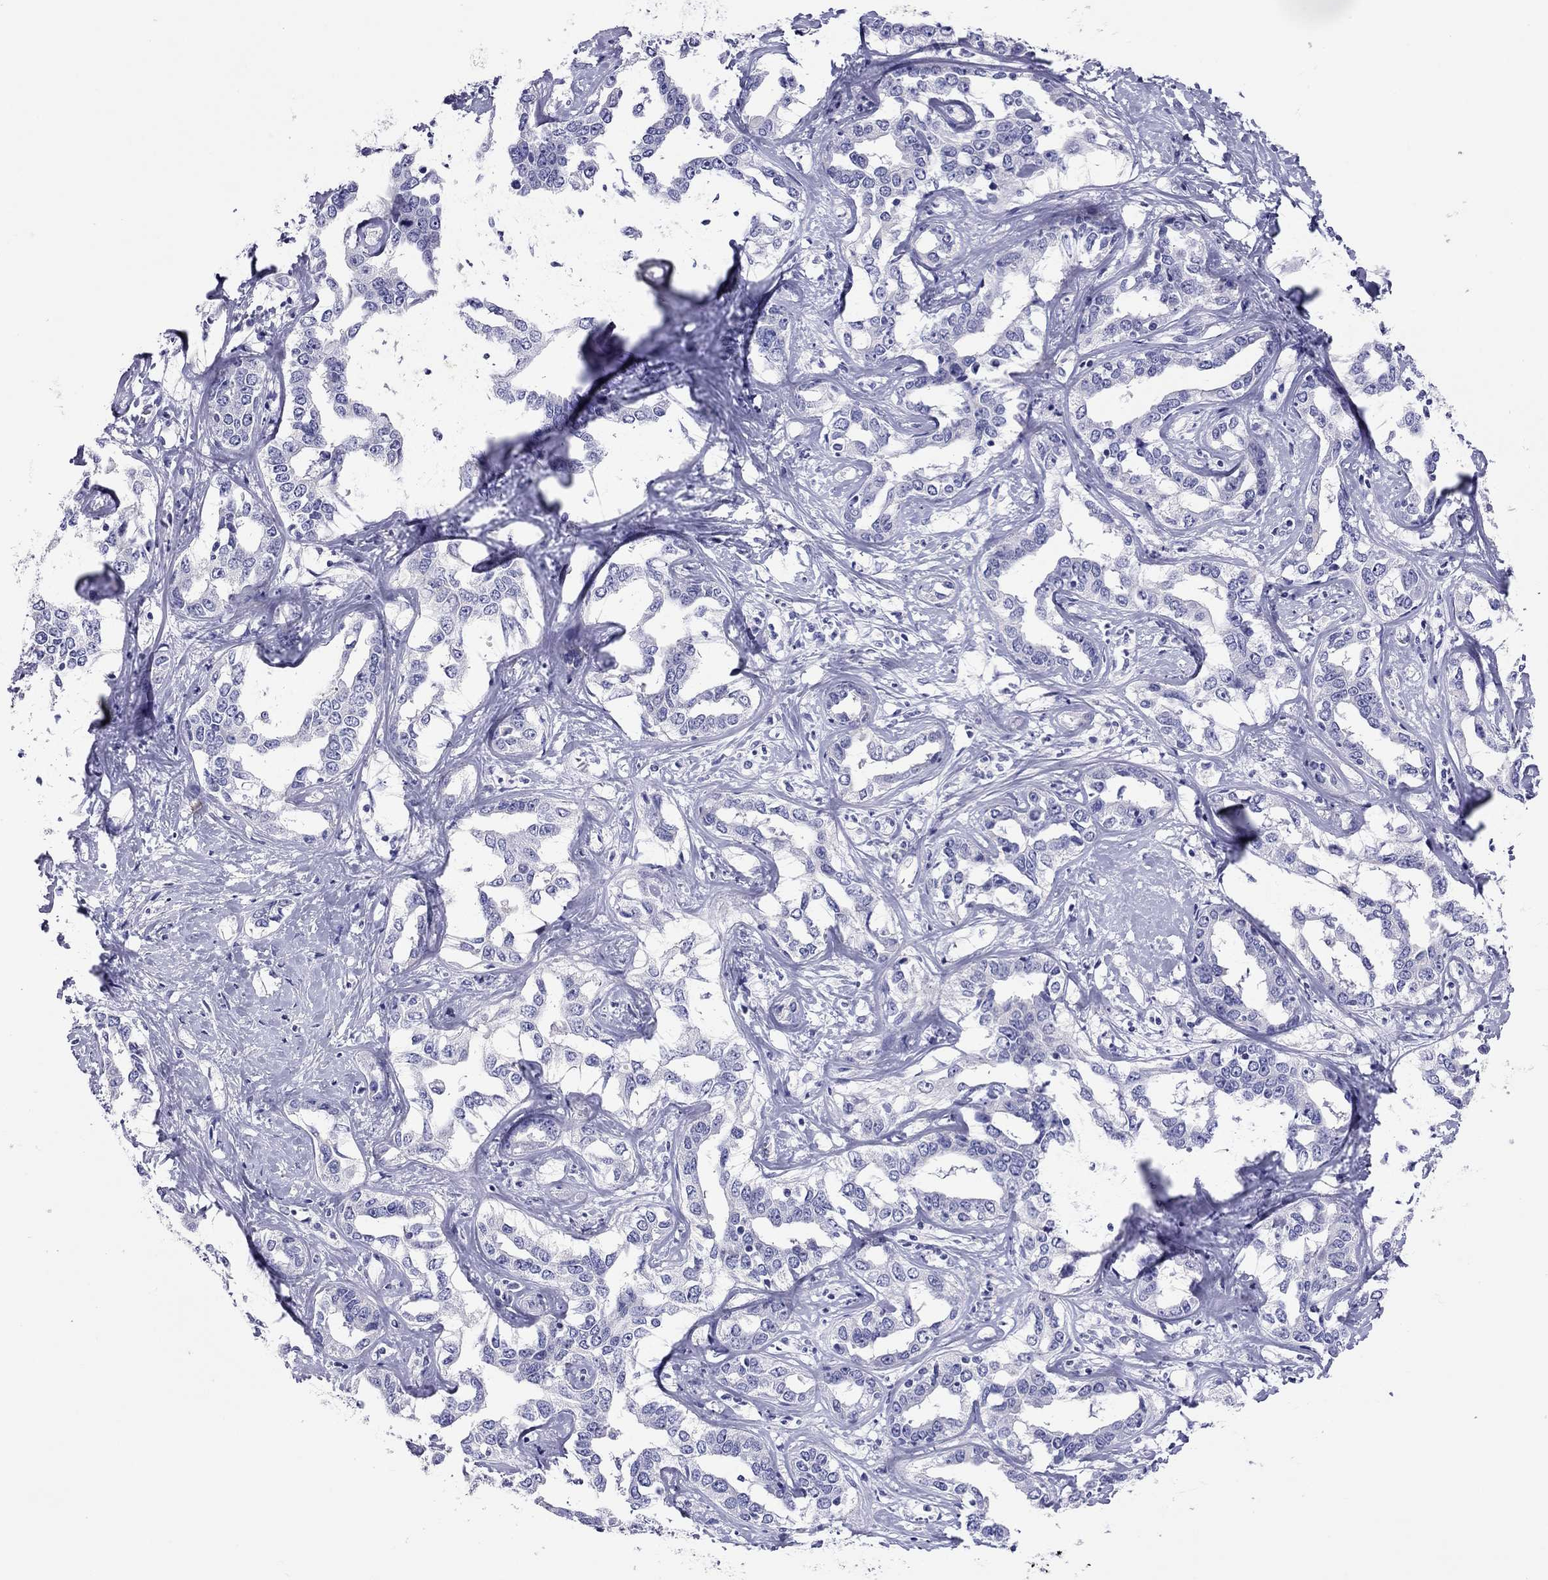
{"staining": {"intensity": "negative", "quantity": "none", "location": "none"}, "tissue": "liver cancer", "cell_type": "Tumor cells", "image_type": "cancer", "snomed": [{"axis": "morphology", "description": "Cholangiocarcinoma"}, {"axis": "topography", "description": "Liver"}], "caption": "Immunohistochemistry image of neoplastic tissue: cholangiocarcinoma (liver) stained with DAB displays no significant protein staining in tumor cells.", "gene": "CALHM1", "patient": {"sex": "male", "age": 59}}